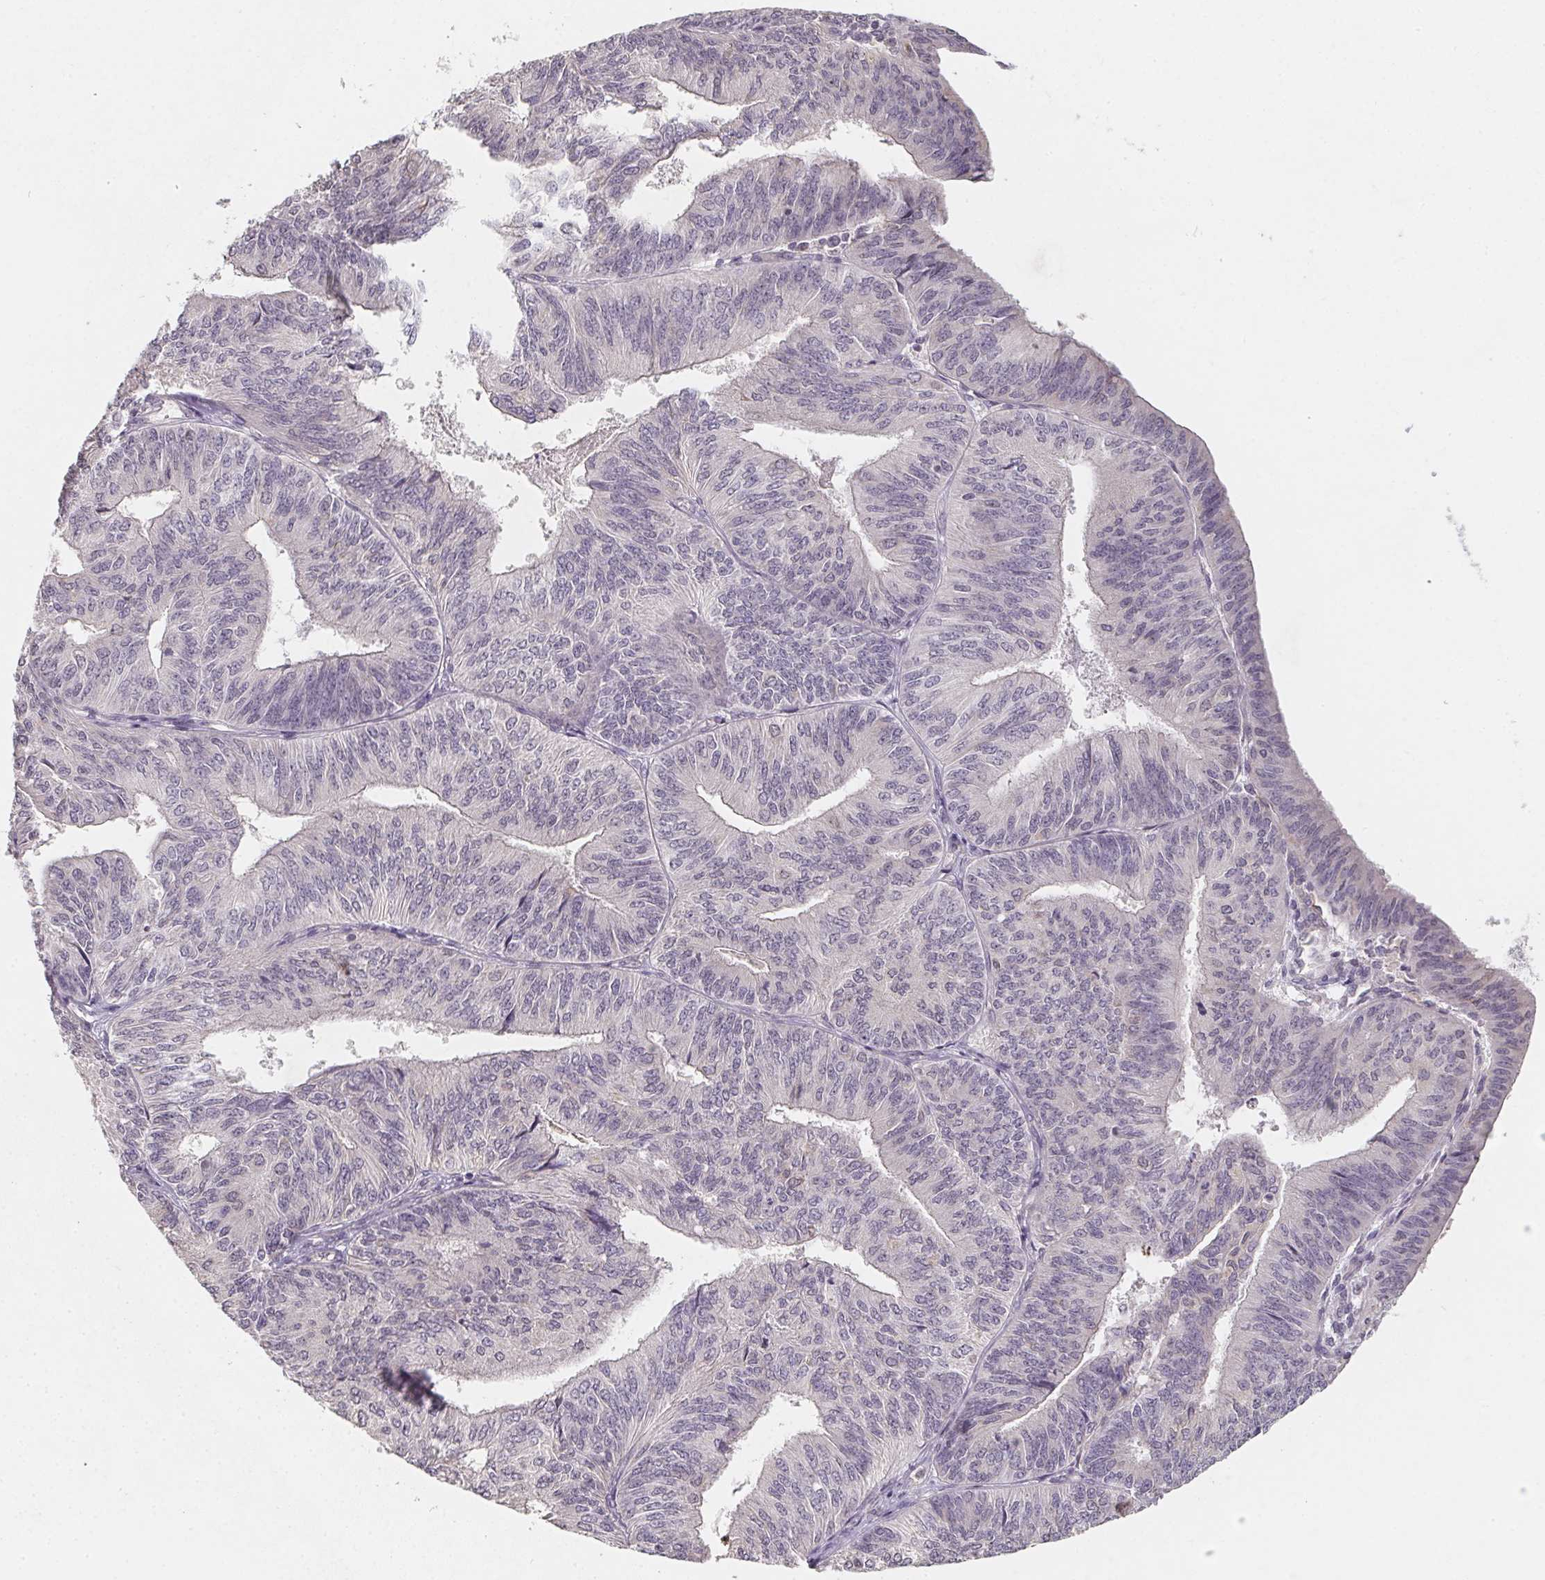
{"staining": {"intensity": "negative", "quantity": "none", "location": "none"}, "tissue": "endometrial cancer", "cell_type": "Tumor cells", "image_type": "cancer", "snomed": [{"axis": "morphology", "description": "Adenocarcinoma, NOS"}, {"axis": "topography", "description": "Endometrium"}], "caption": "Tumor cells show no significant protein staining in adenocarcinoma (endometrial).", "gene": "SOAT1", "patient": {"sex": "female", "age": 58}}